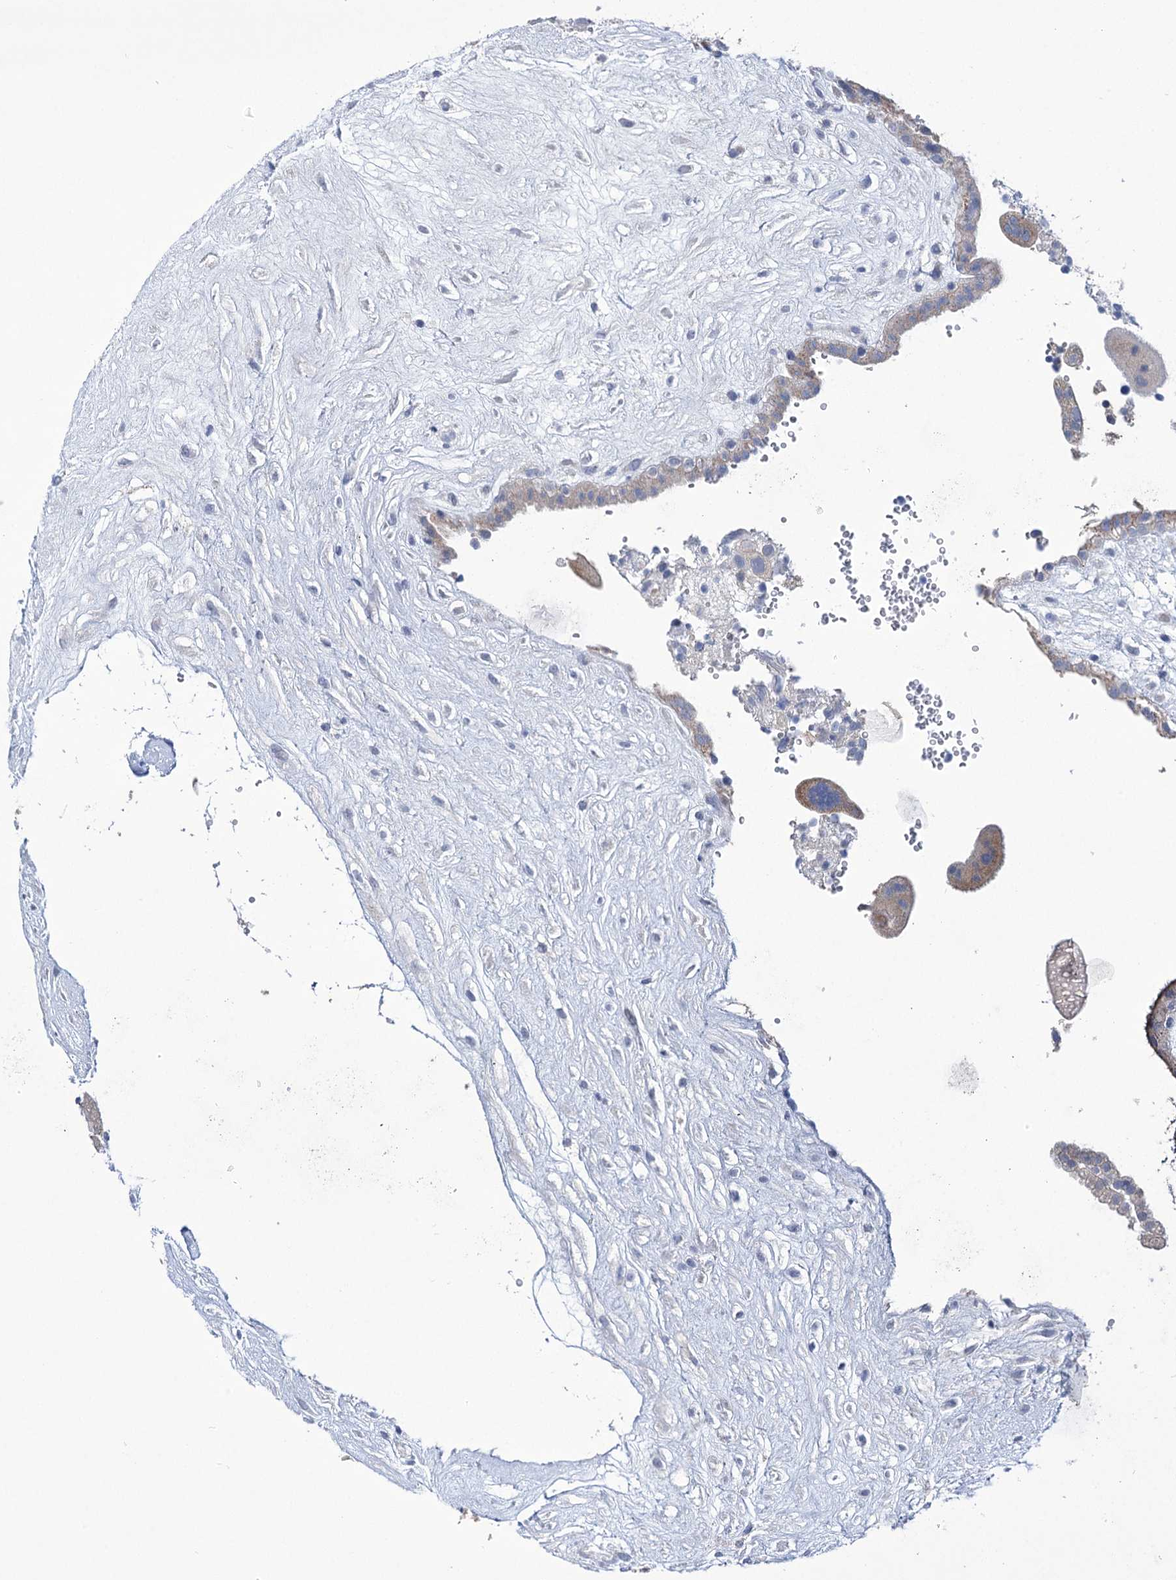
{"staining": {"intensity": "moderate", "quantity": ">75%", "location": "cytoplasmic/membranous"}, "tissue": "placenta", "cell_type": "Trophoblastic cells", "image_type": "normal", "snomed": [{"axis": "morphology", "description": "Normal tissue, NOS"}, {"axis": "topography", "description": "Placenta"}], "caption": "The micrograph shows immunohistochemical staining of unremarkable placenta. There is moderate cytoplasmic/membranous positivity is seen in about >75% of trophoblastic cells.", "gene": "CEP164", "patient": {"sex": "female", "age": 18}}